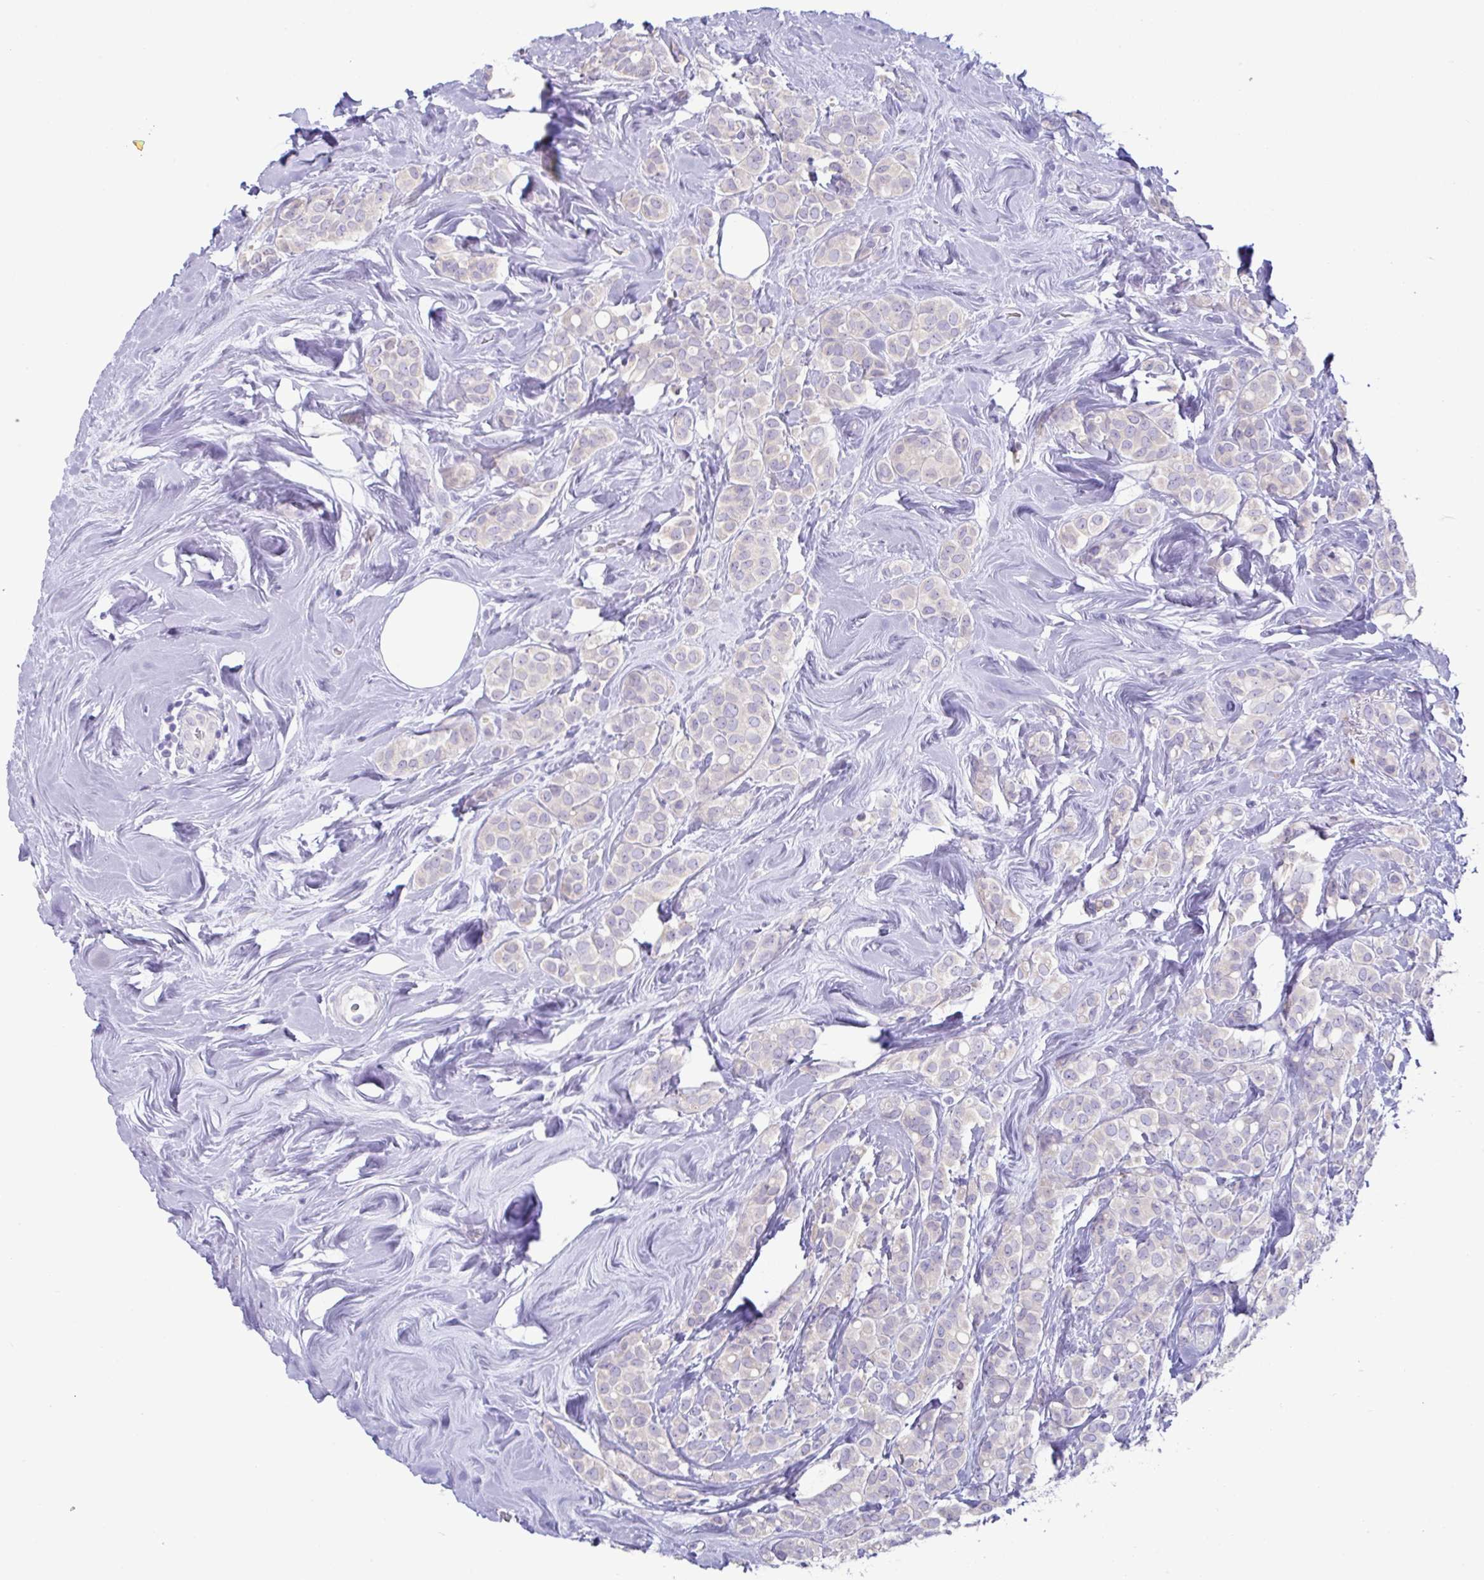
{"staining": {"intensity": "negative", "quantity": "none", "location": "none"}, "tissue": "breast cancer", "cell_type": "Tumor cells", "image_type": "cancer", "snomed": [{"axis": "morphology", "description": "Lobular carcinoma"}, {"axis": "topography", "description": "Breast"}], "caption": "The histopathology image exhibits no significant positivity in tumor cells of breast cancer.", "gene": "MED11", "patient": {"sex": "female", "age": 68}}